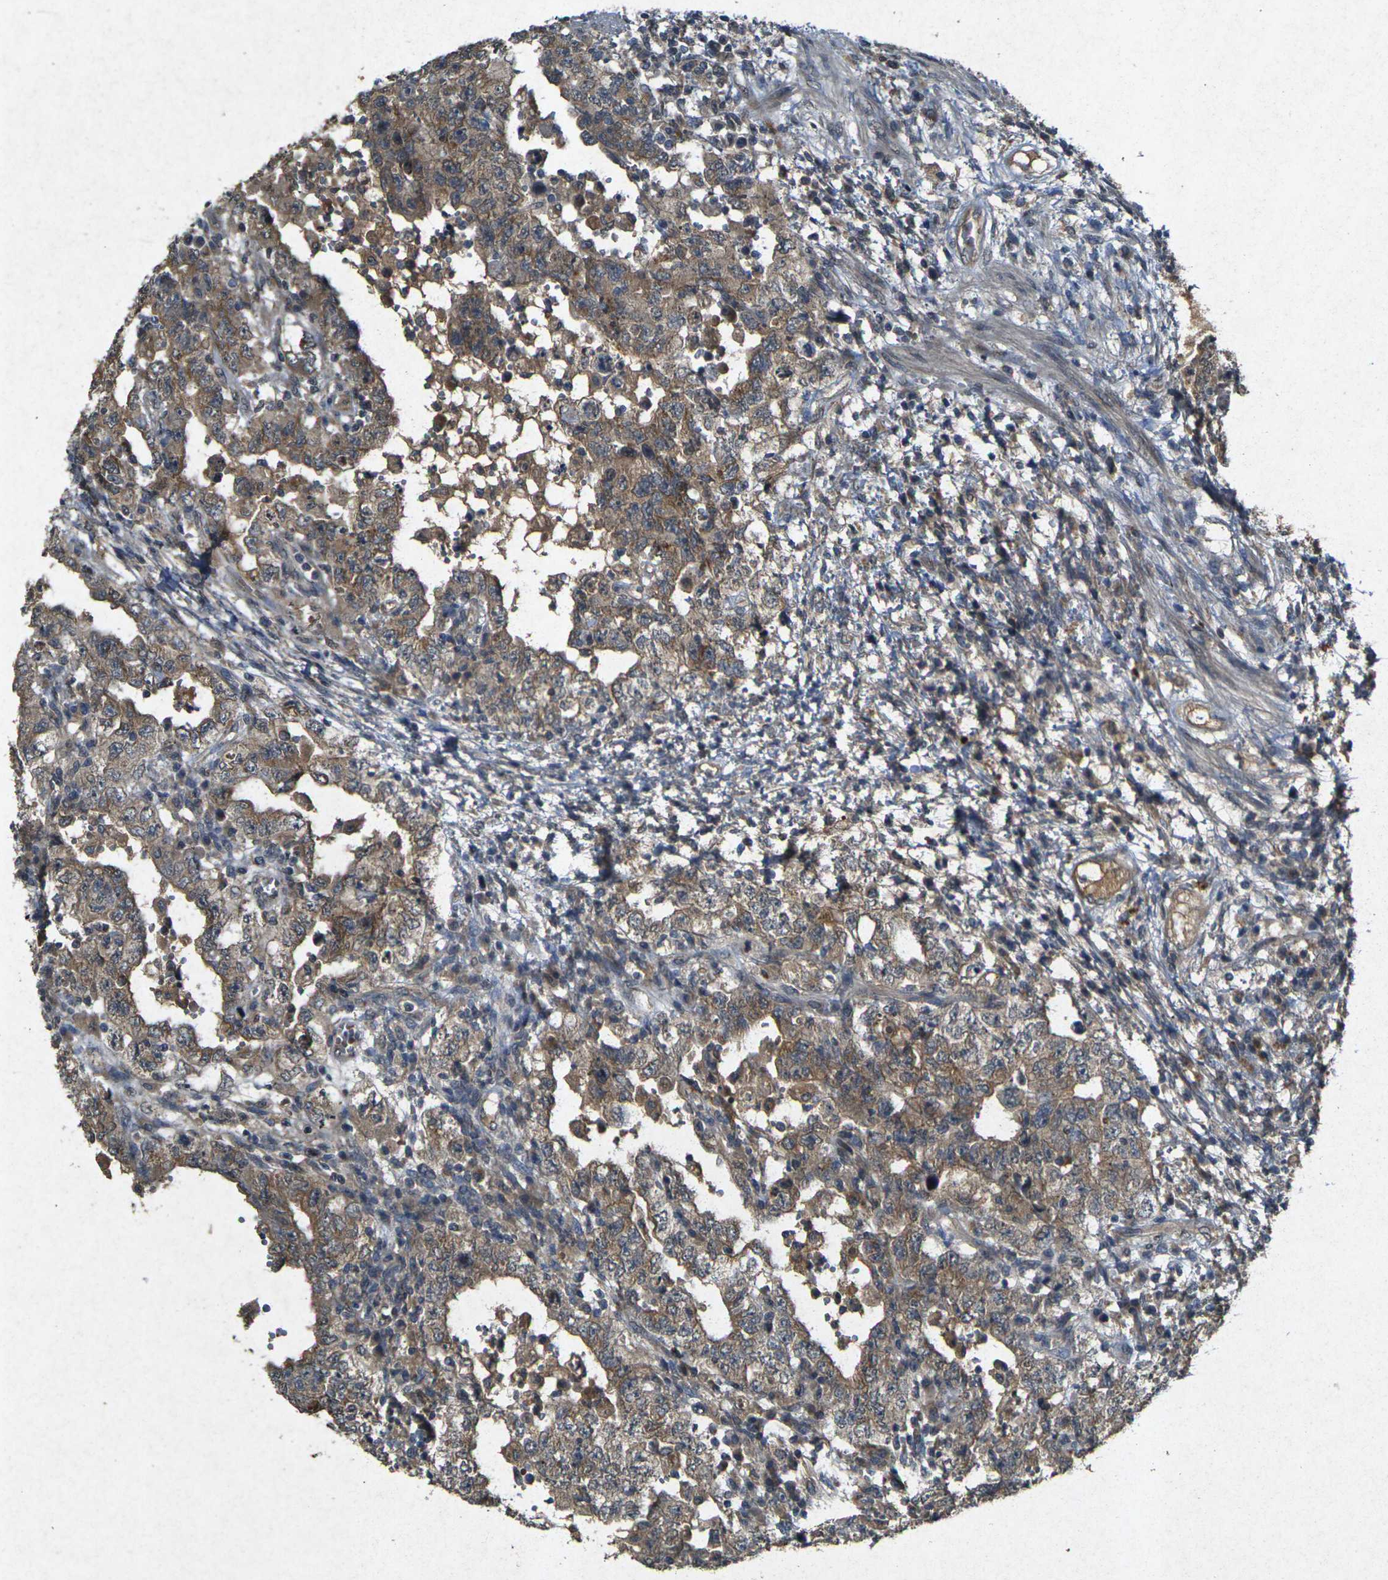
{"staining": {"intensity": "moderate", "quantity": ">75%", "location": "cytoplasmic/membranous"}, "tissue": "testis cancer", "cell_type": "Tumor cells", "image_type": "cancer", "snomed": [{"axis": "morphology", "description": "Carcinoma, Embryonal, NOS"}, {"axis": "topography", "description": "Testis"}], "caption": "Immunohistochemistry of human testis embryonal carcinoma displays medium levels of moderate cytoplasmic/membranous expression in approximately >75% of tumor cells.", "gene": "RGMA", "patient": {"sex": "male", "age": 26}}